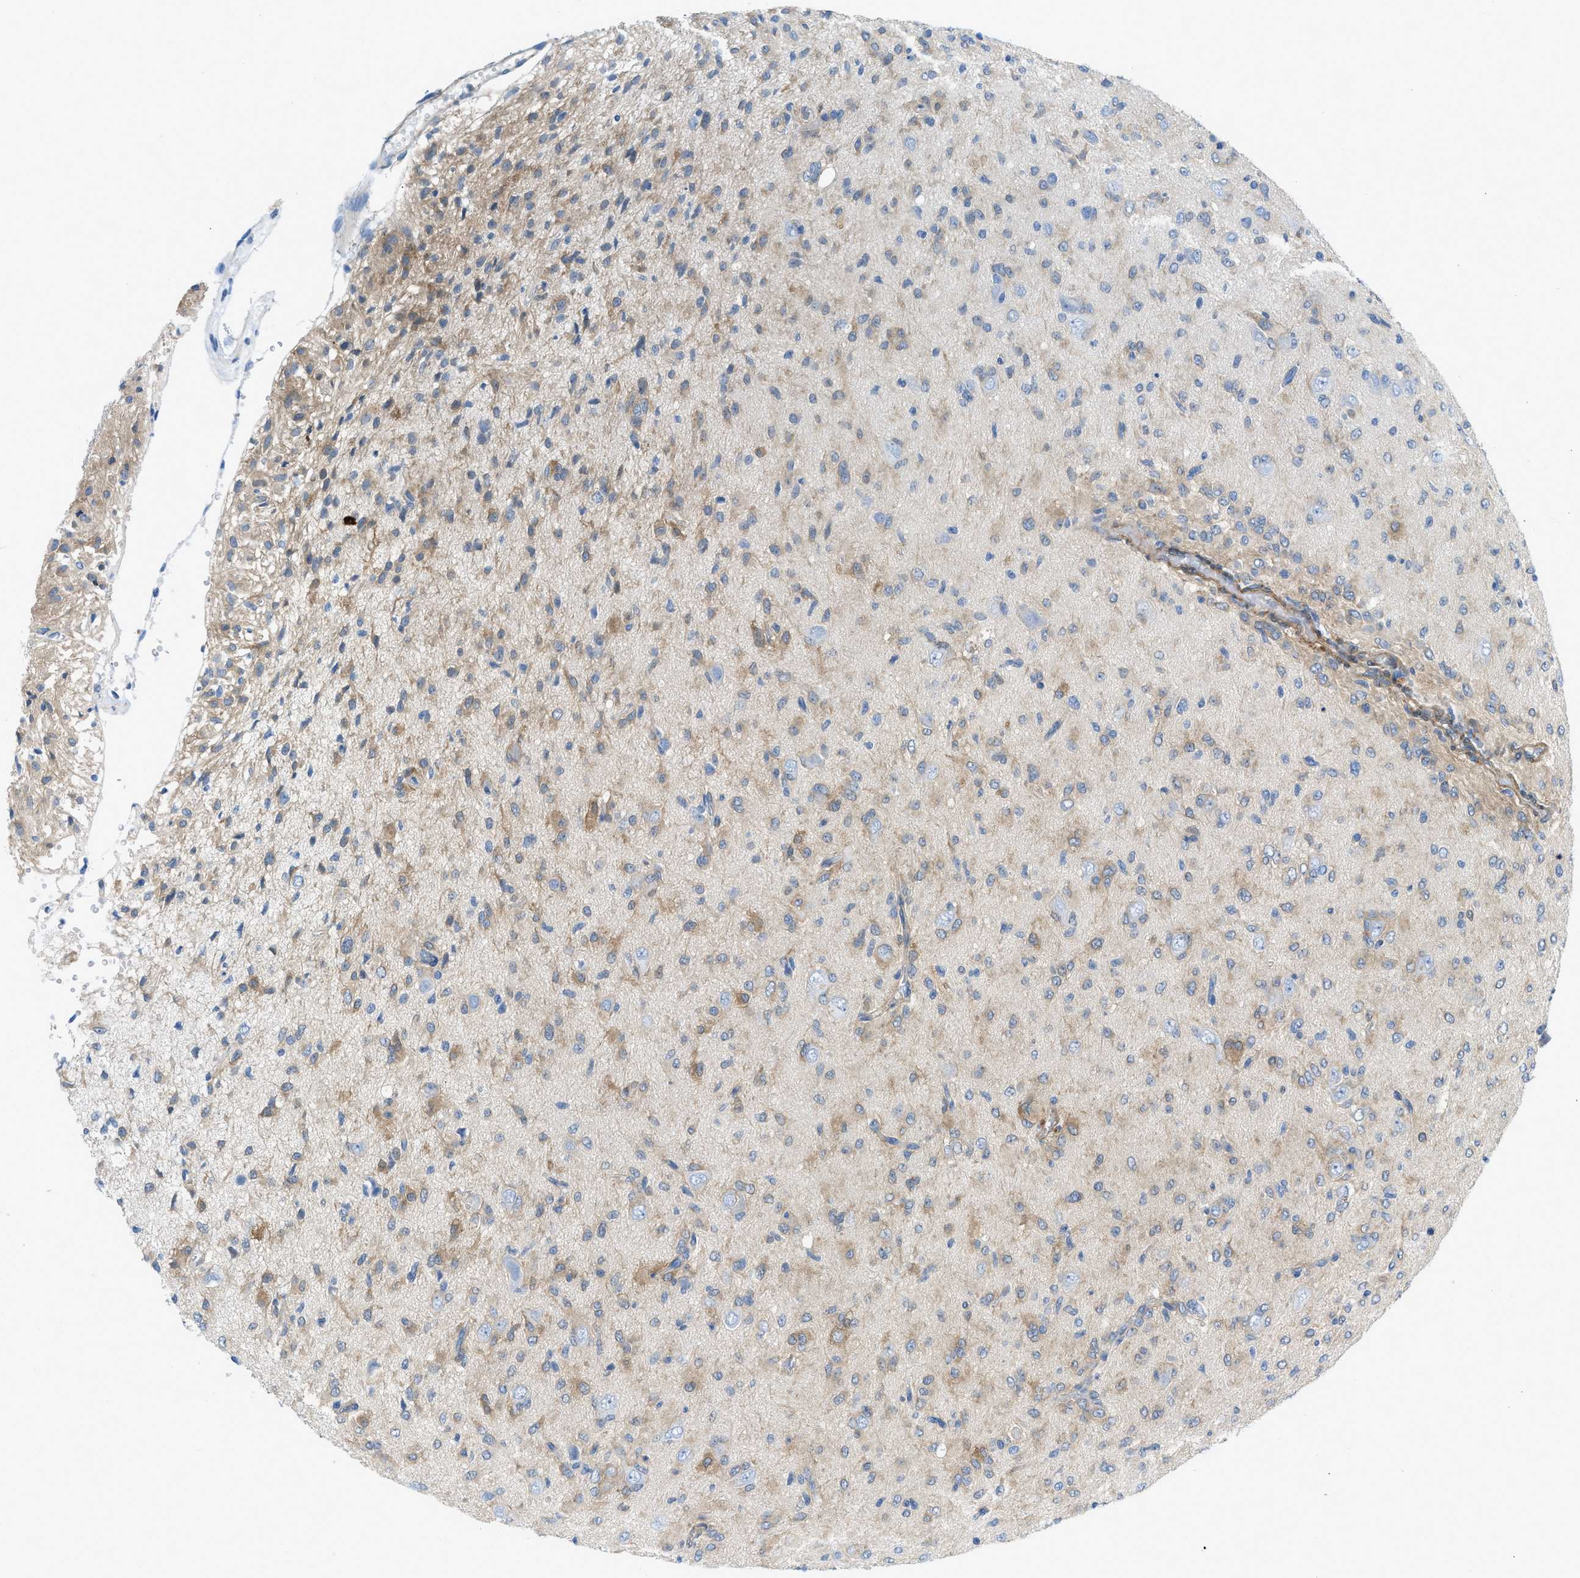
{"staining": {"intensity": "weak", "quantity": "25%-75%", "location": "cytoplasmic/membranous"}, "tissue": "glioma", "cell_type": "Tumor cells", "image_type": "cancer", "snomed": [{"axis": "morphology", "description": "Glioma, malignant, High grade"}, {"axis": "topography", "description": "Brain"}], "caption": "Immunohistochemistry (IHC) (DAB (3,3'-diaminobenzidine)) staining of high-grade glioma (malignant) shows weak cytoplasmic/membranous protein expression in about 25%-75% of tumor cells.", "gene": "PDLIM5", "patient": {"sex": "female", "age": 59}}